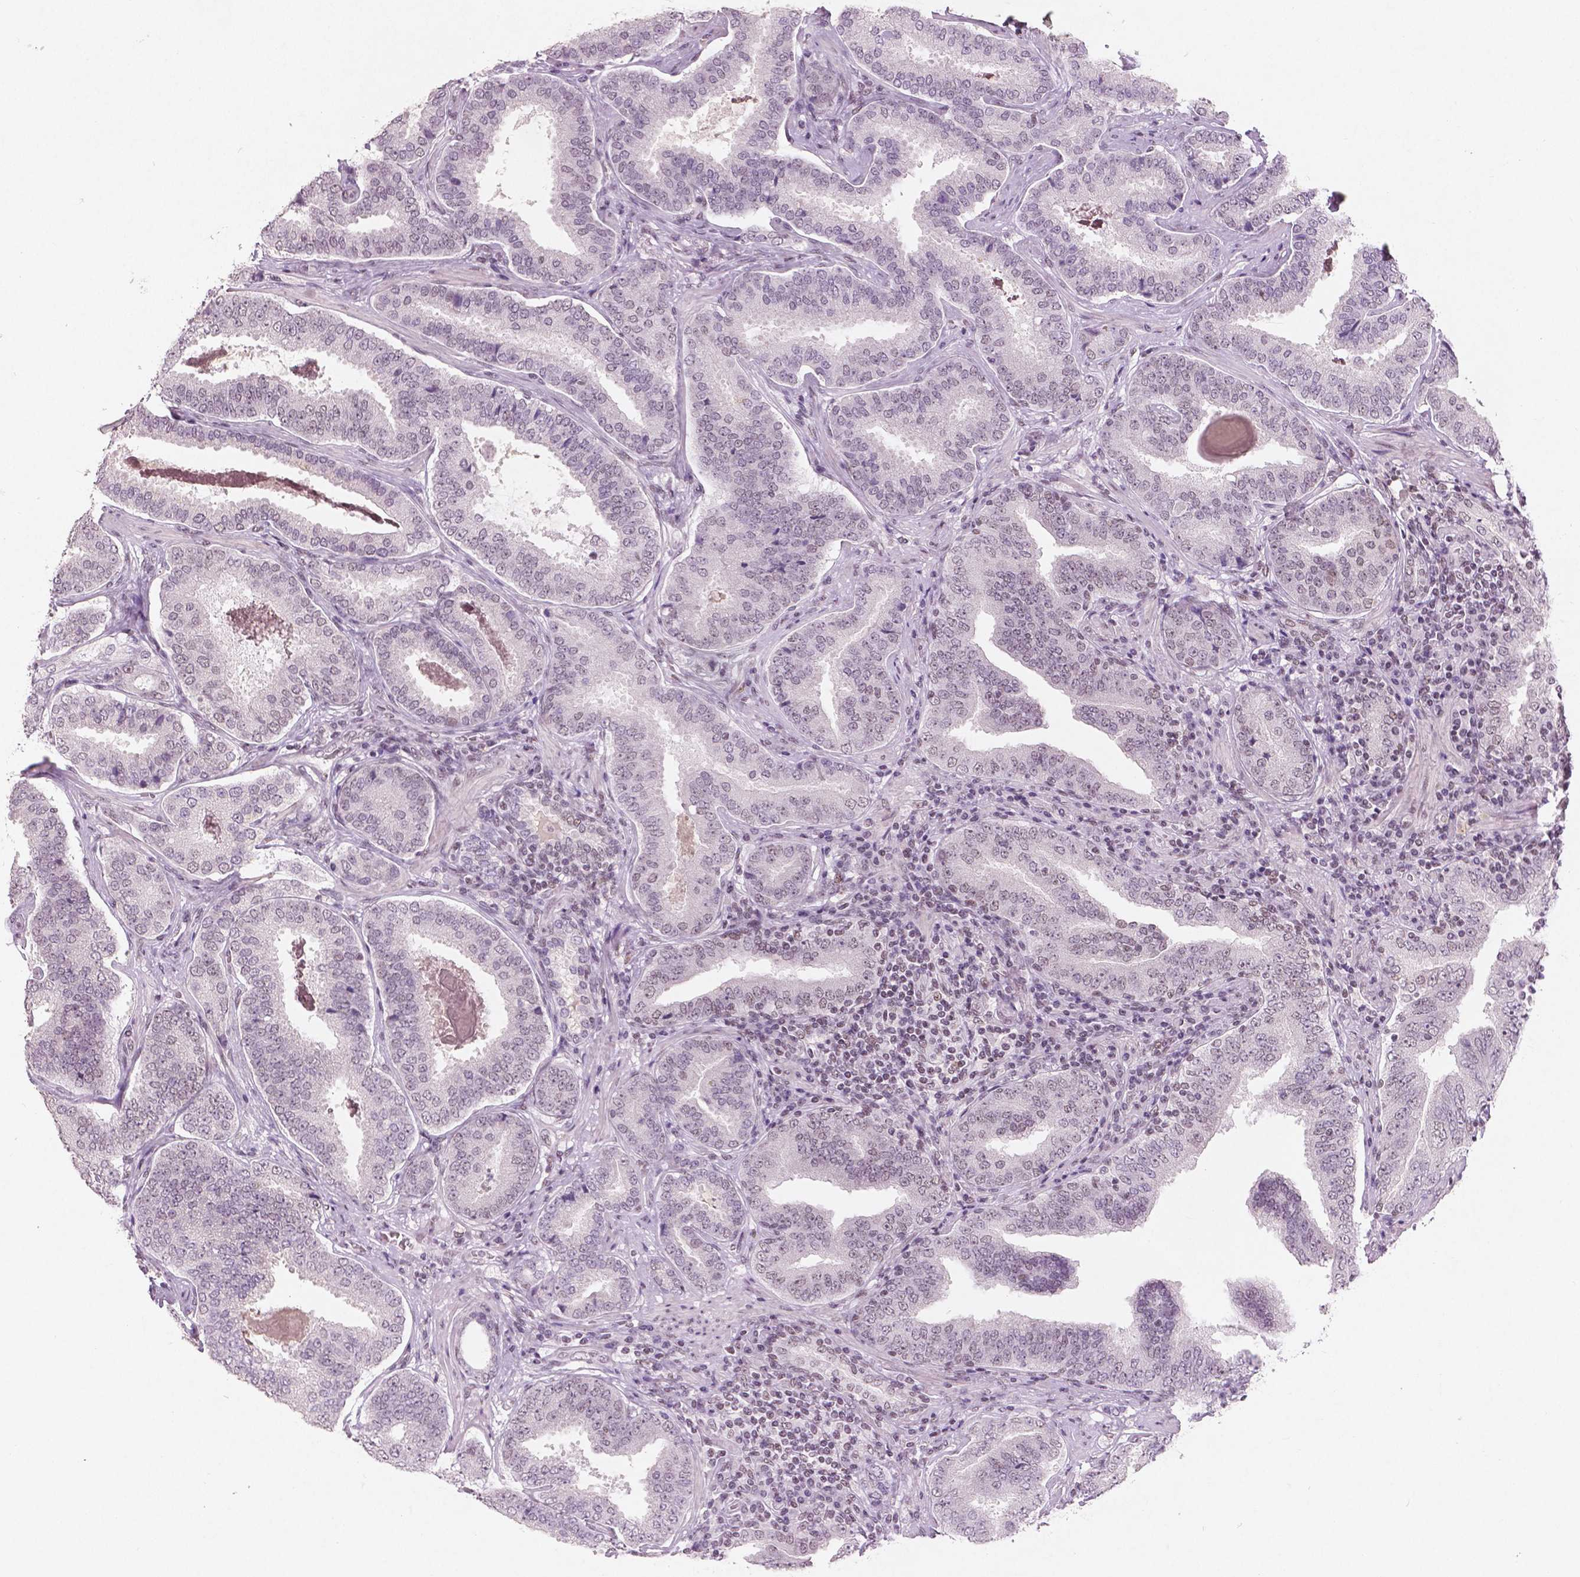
{"staining": {"intensity": "negative", "quantity": "none", "location": "none"}, "tissue": "prostate cancer", "cell_type": "Tumor cells", "image_type": "cancer", "snomed": [{"axis": "morphology", "description": "Adenocarcinoma, NOS"}, {"axis": "topography", "description": "Prostate"}], "caption": "The micrograph displays no staining of tumor cells in prostate cancer.", "gene": "BRD4", "patient": {"sex": "male", "age": 64}}